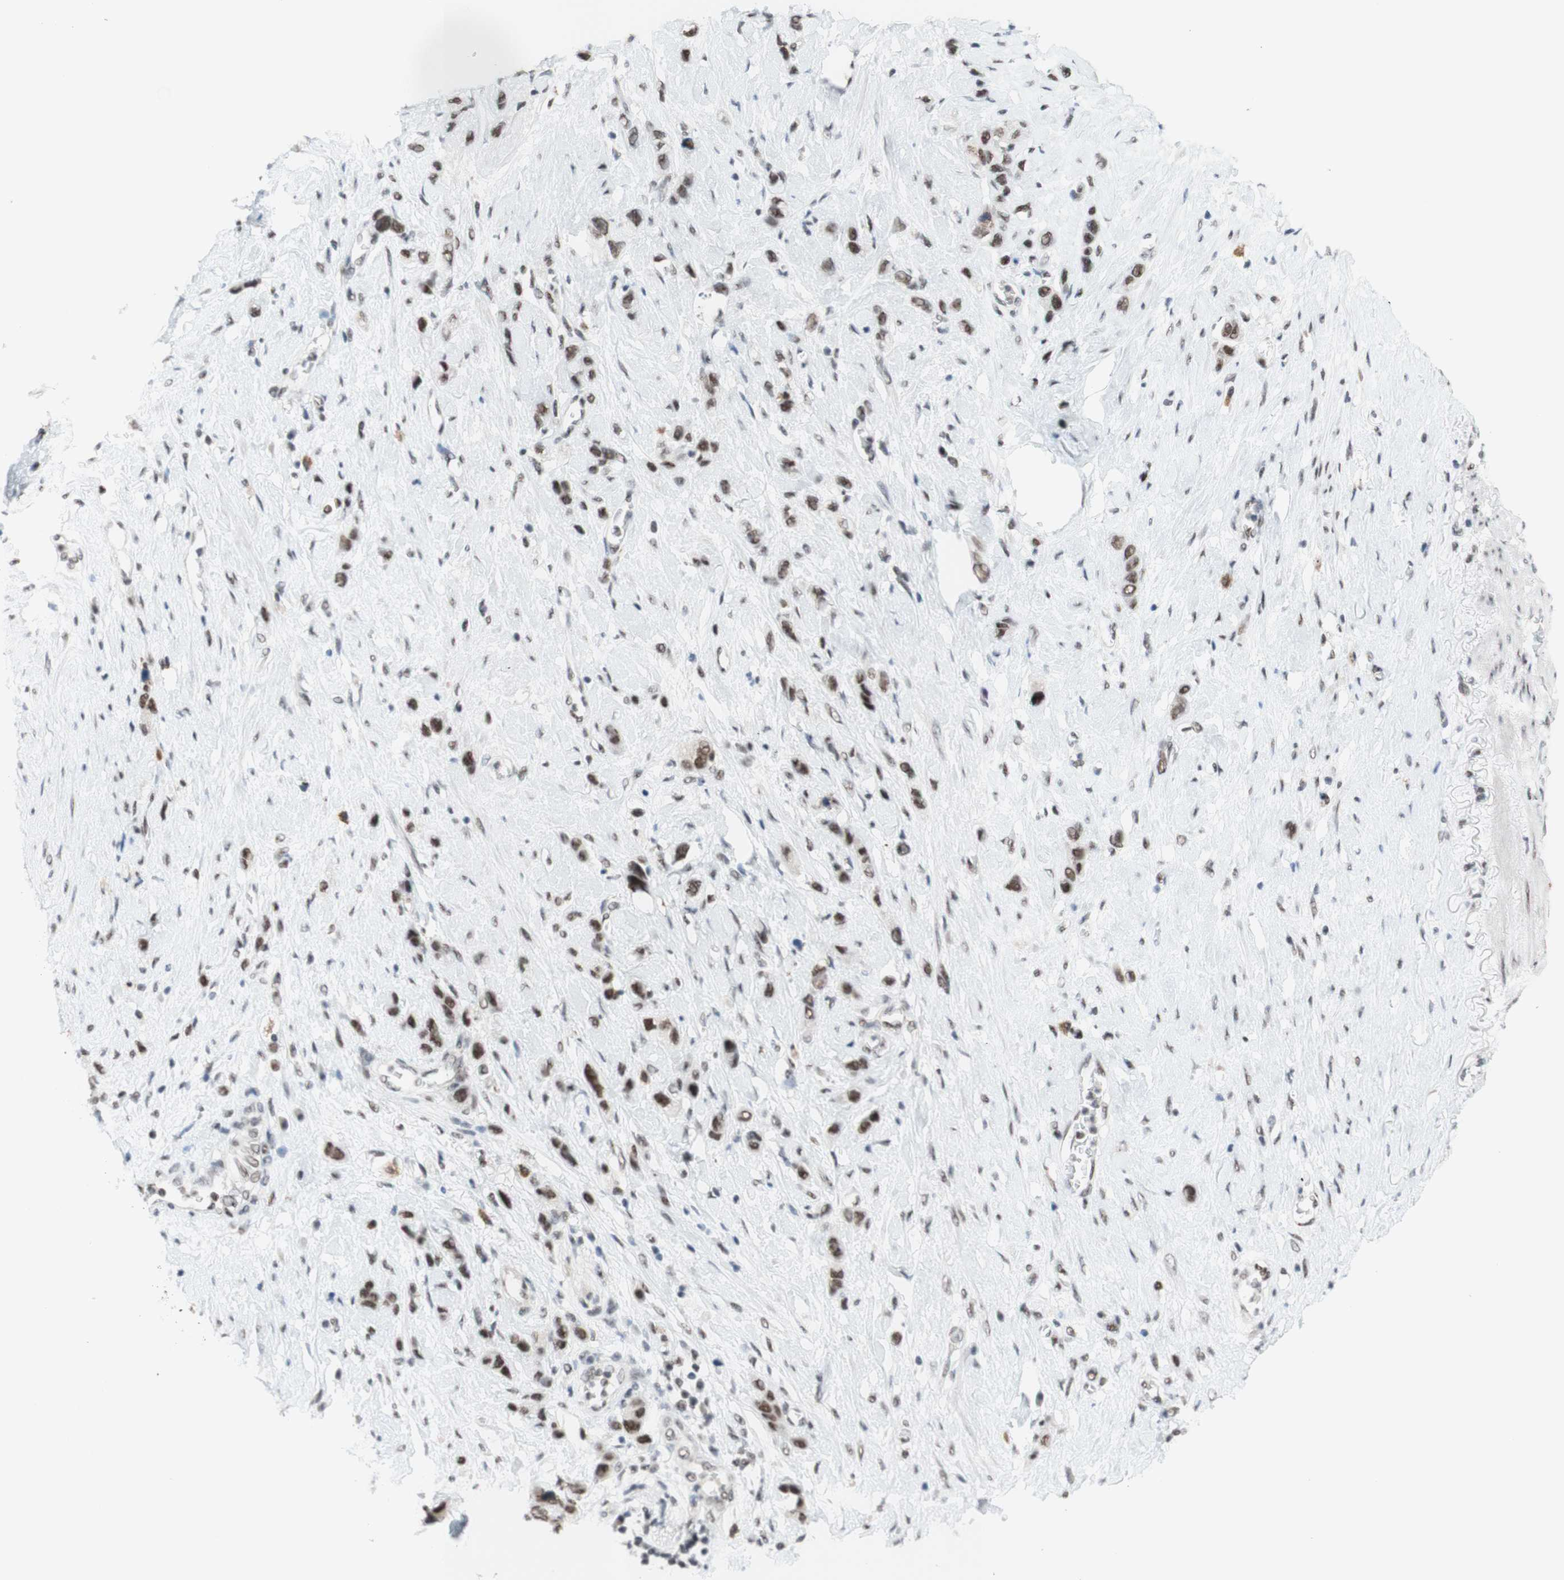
{"staining": {"intensity": "strong", "quantity": ">75%", "location": "nuclear"}, "tissue": "stomach cancer", "cell_type": "Tumor cells", "image_type": "cancer", "snomed": [{"axis": "morphology", "description": "Adenocarcinoma, NOS"}, {"axis": "morphology", "description": "Adenocarcinoma, High grade"}, {"axis": "topography", "description": "Stomach, upper"}, {"axis": "topography", "description": "Stomach, lower"}], "caption": "Approximately >75% of tumor cells in human stomach cancer (adenocarcinoma) display strong nuclear protein positivity as visualized by brown immunohistochemical staining.", "gene": "PRPF19", "patient": {"sex": "female", "age": 65}}